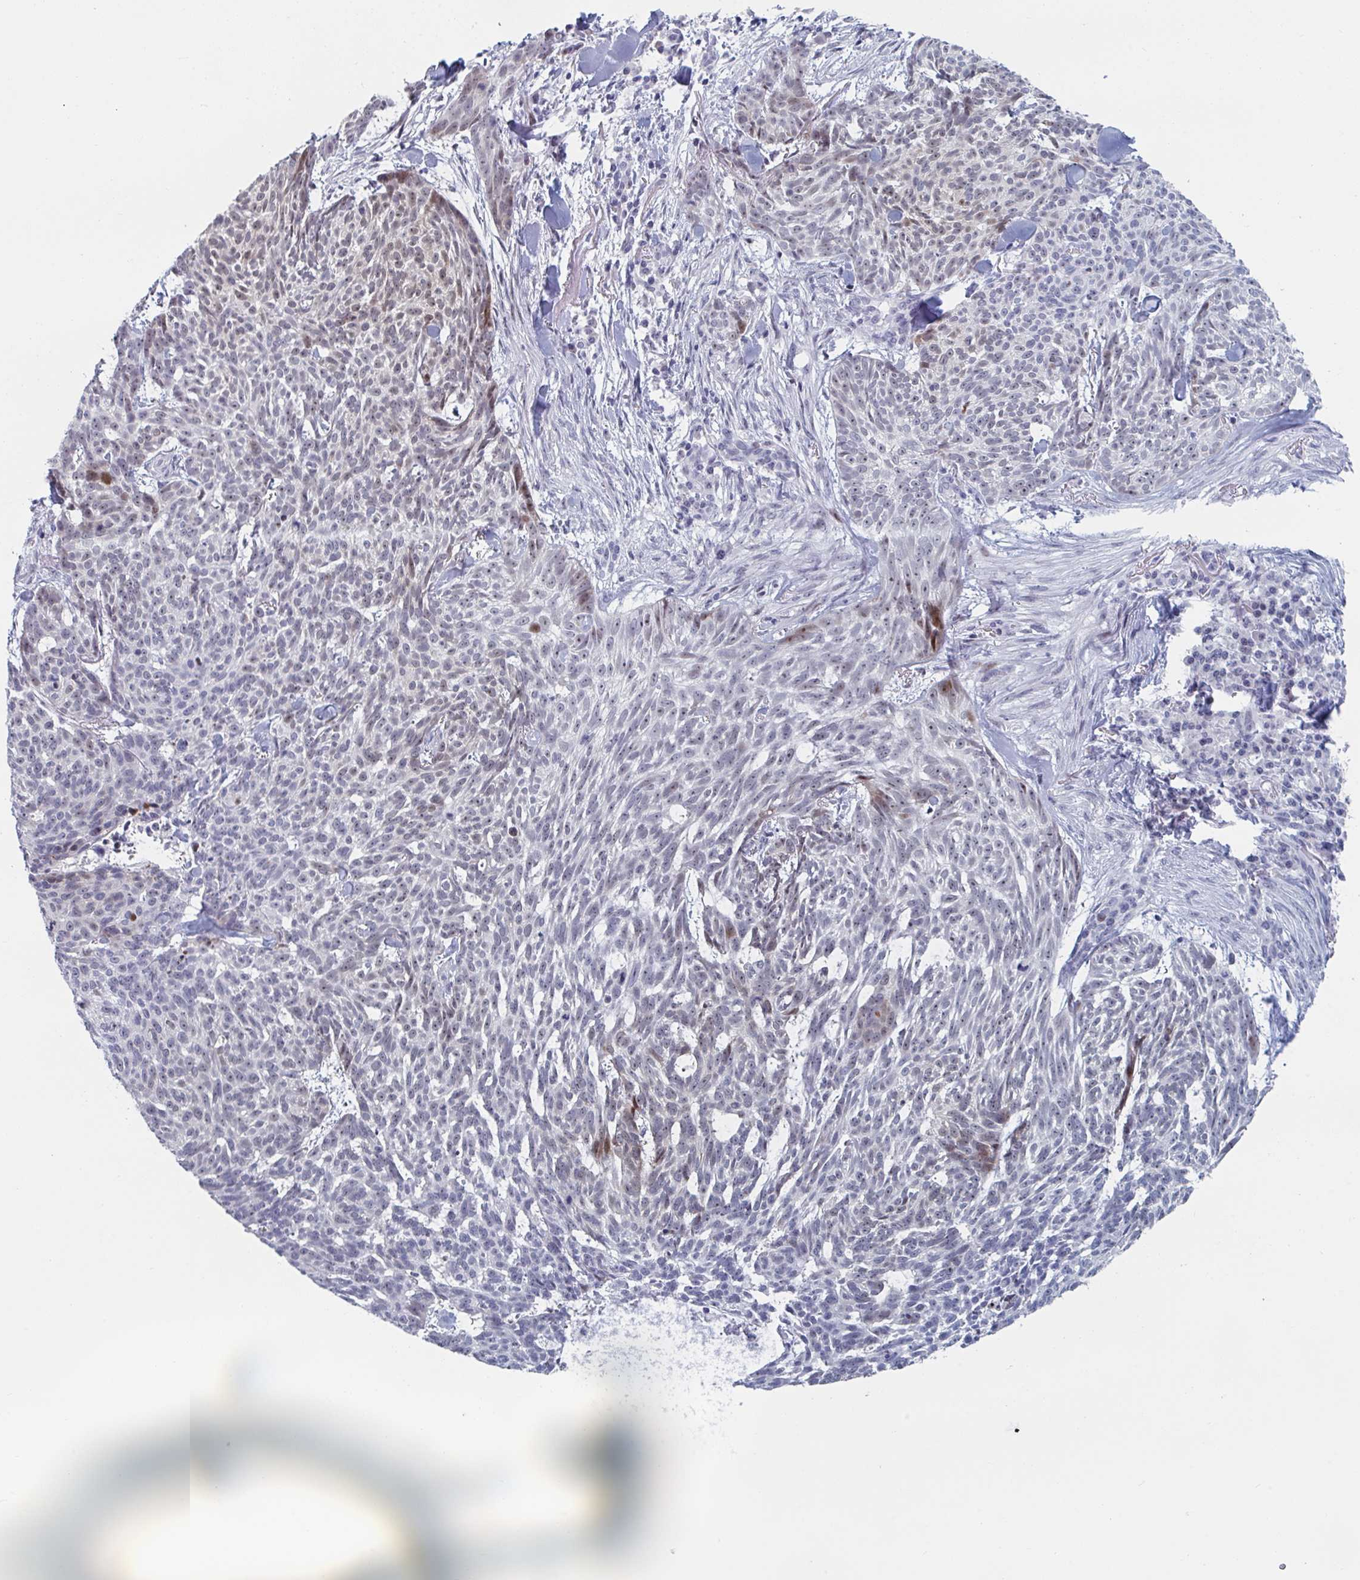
{"staining": {"intensity": "moderate", "quantity": "25%-75%", "location": "nuclear"}, "tissue": "skin cancer", "cell_type": "Tumor cells", "image_type": "cancer", "snomed": [{"axis": "morphology", "description": "Basal cell carcinoma"}, {"axis": "topography", "description": "Skin"}], "caption": "Moderate nuclear expression for a protein is appreciated in about 25%-75% of tumor cells of skin basal cell carcinoma using immunohistochemistry (IHC).", "gene": "NR1H2", "patient": {"sex": "female", "age": 93}}